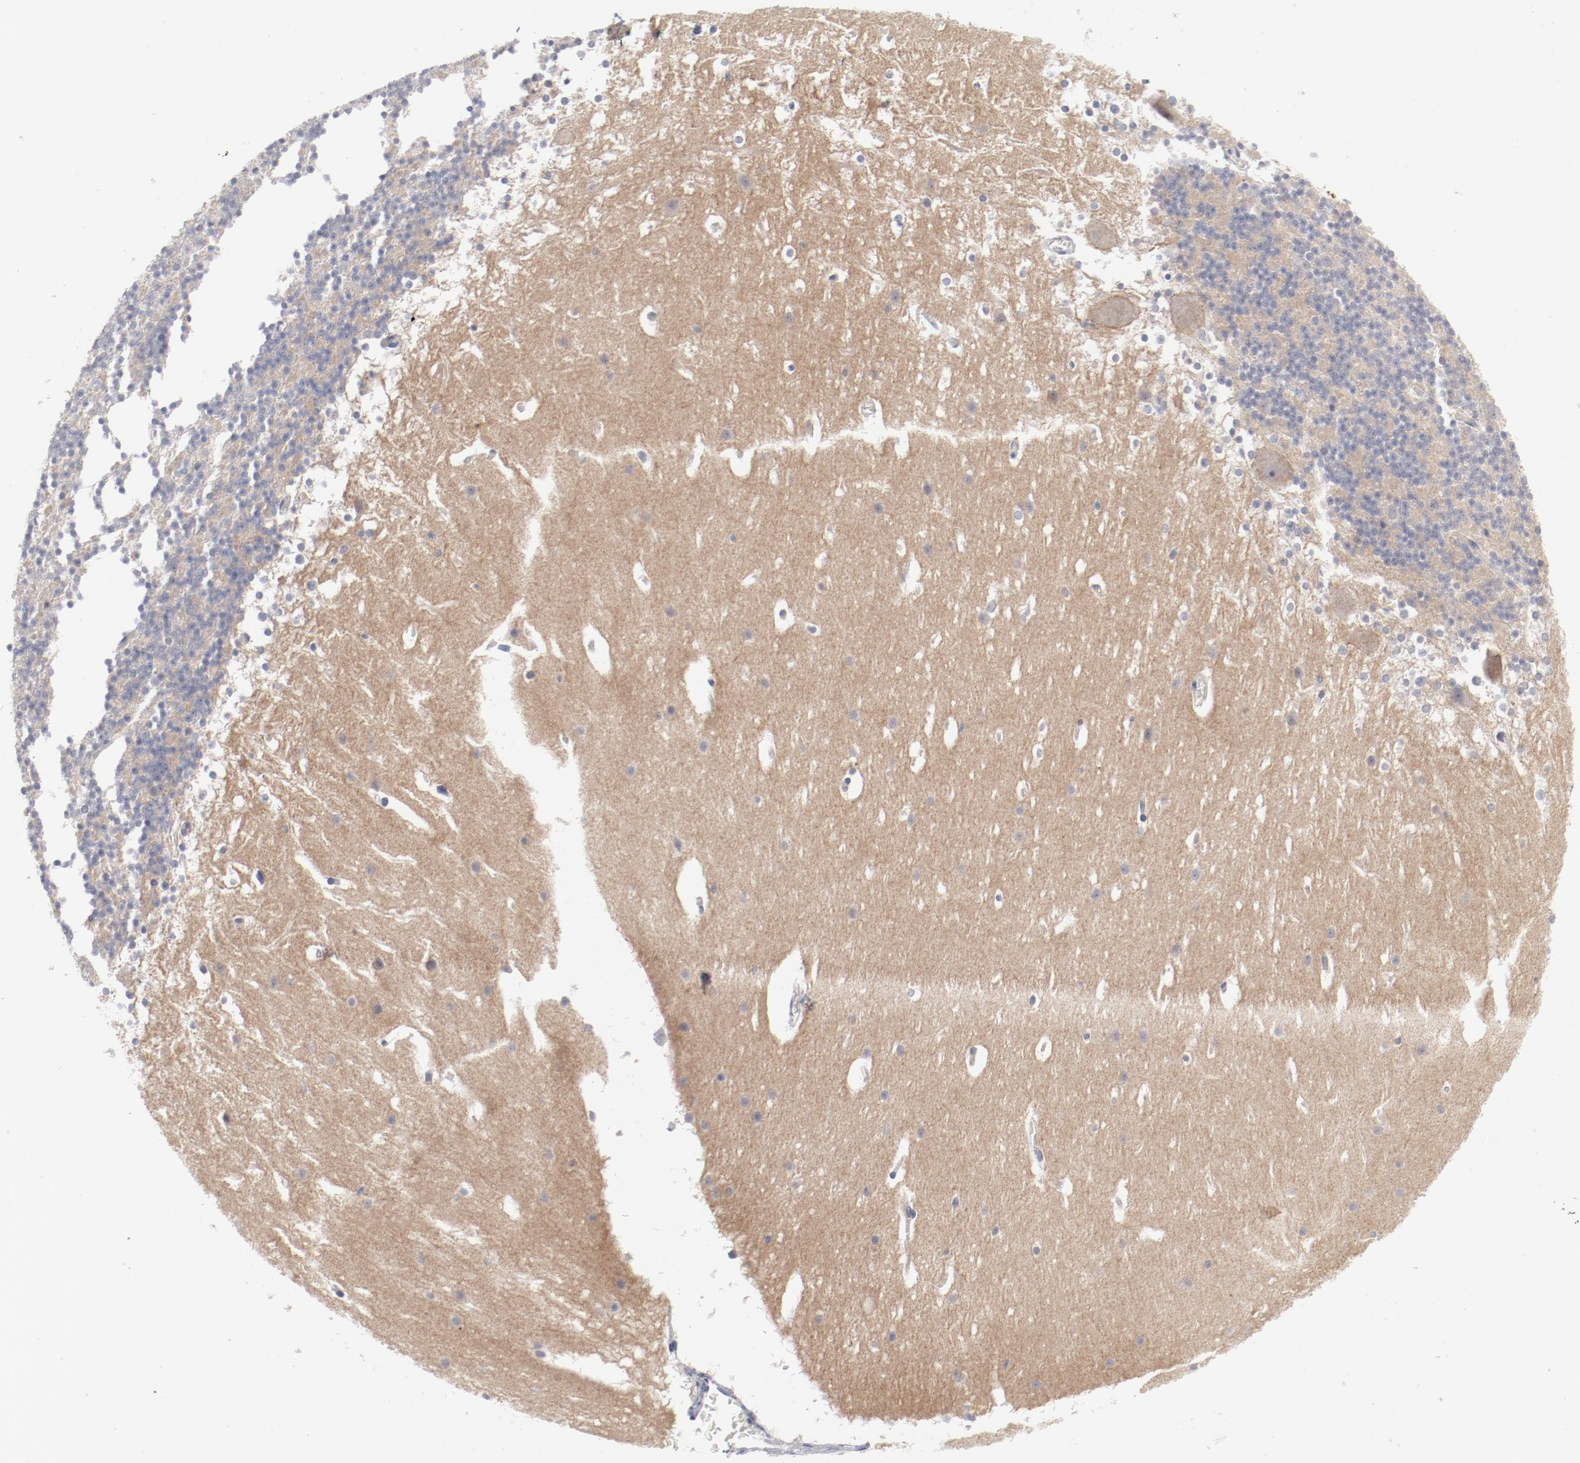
{"staining": {"intensity": "negative", "quantity": "none", "location": "none"}, "tissue": "cerebellum", "cell_type": "Cells in granular layer", "image_type": "normal", "snomed": [{"axis": "morphology", "description": "Normal tissue, NOS"}, {"axis": "topography", "description": "Cerebellum"}], "caption": "This is a image of immunohistochemistry staining of benign cerebellum, which shows no staining in cells in granular layer.", "gene": "SH3BGR", "patient": {"sex": "female", "age": 19}}